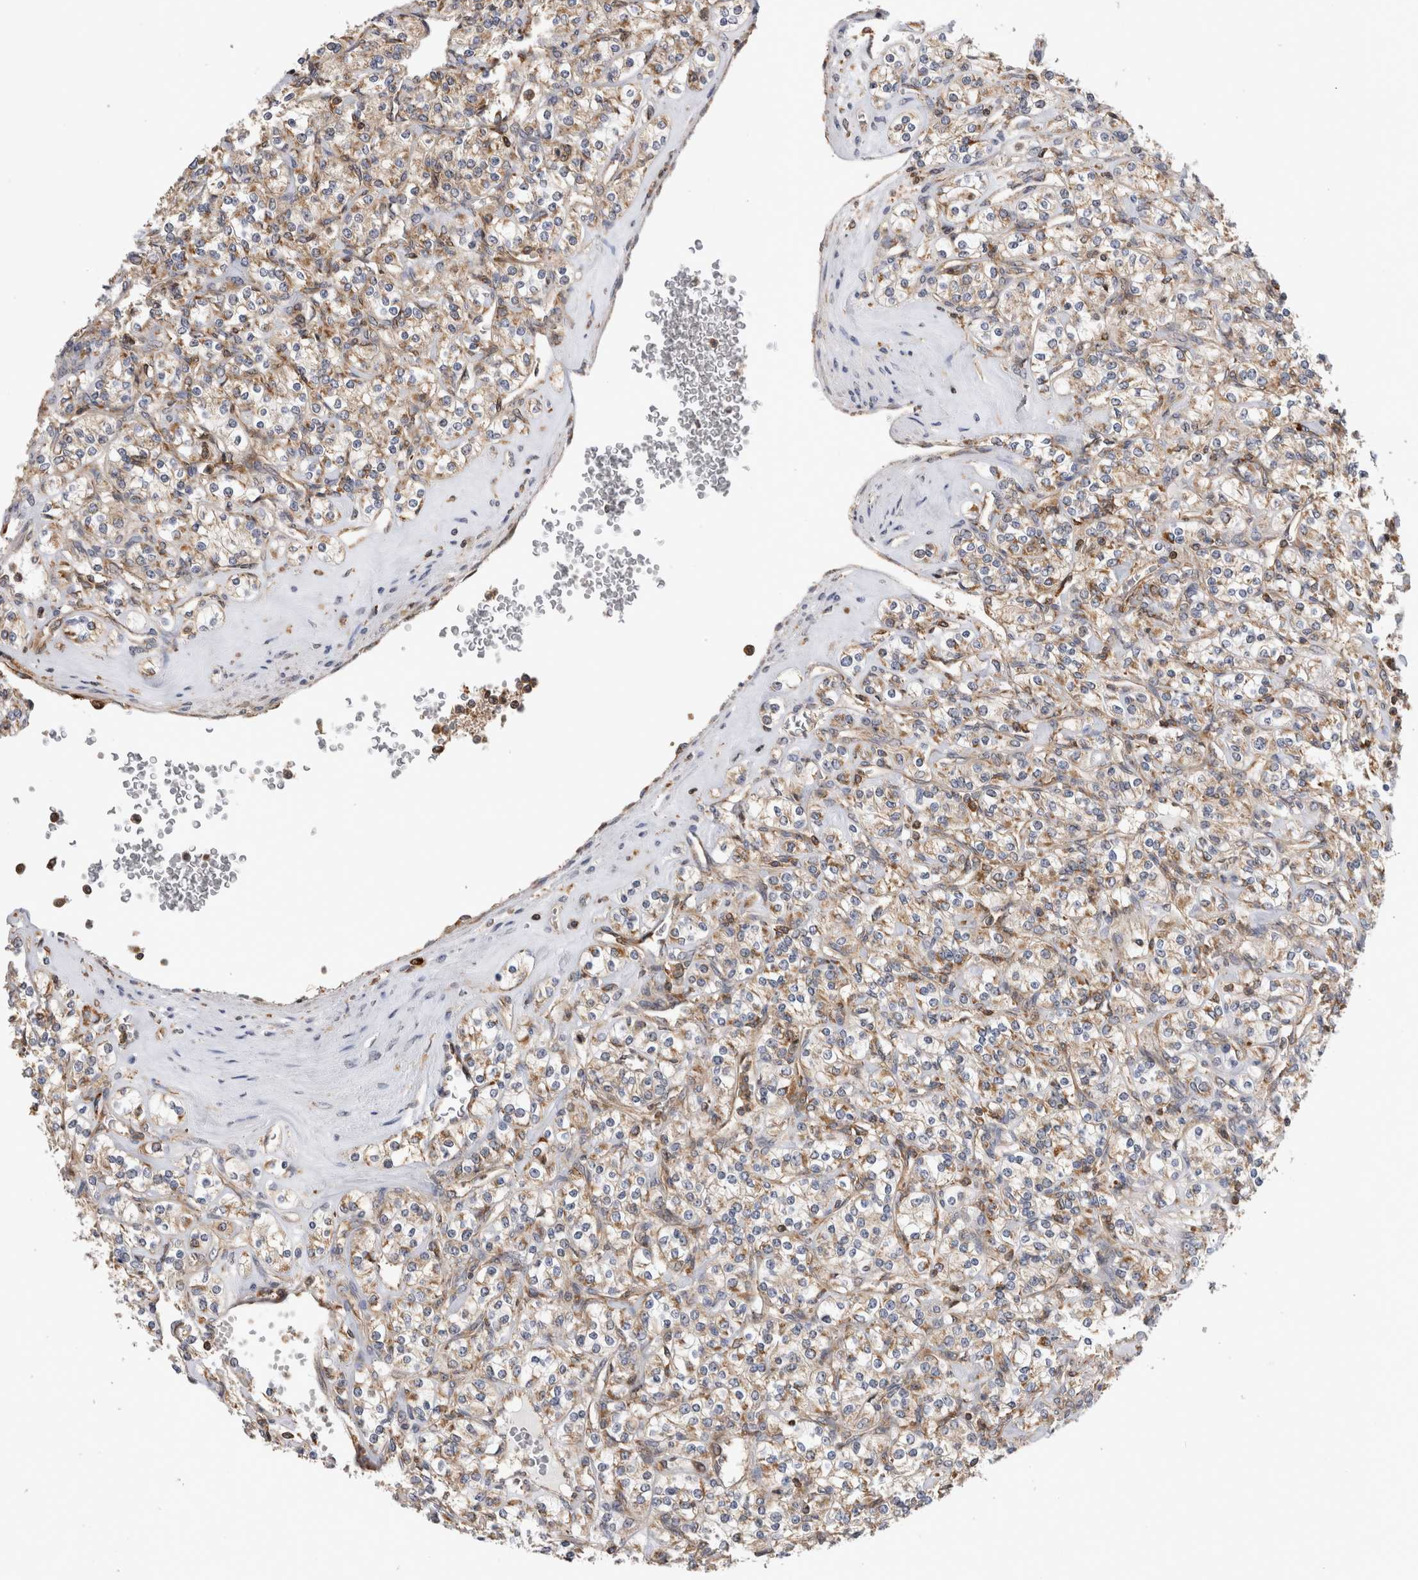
{"staining": {"intensity": "weak", "quantity": "<25%", "location": "cytoplasmic/membranous"}, "tissue": "renal cancer", "cell_type": "Tumor cells", "image_type": "cancer", "snomed": [{"axis": "morphology", "description": "Adenocarcinoma, NOS"}, {"axis": "topography", "description": "Kidney"}], "caption": "A histopathology image of human renal cancer (adenocarcinoma) is negative for staining in tumor cells.", "gene": "GRIK2", "patient": {"sex": "male", "age": 77}}